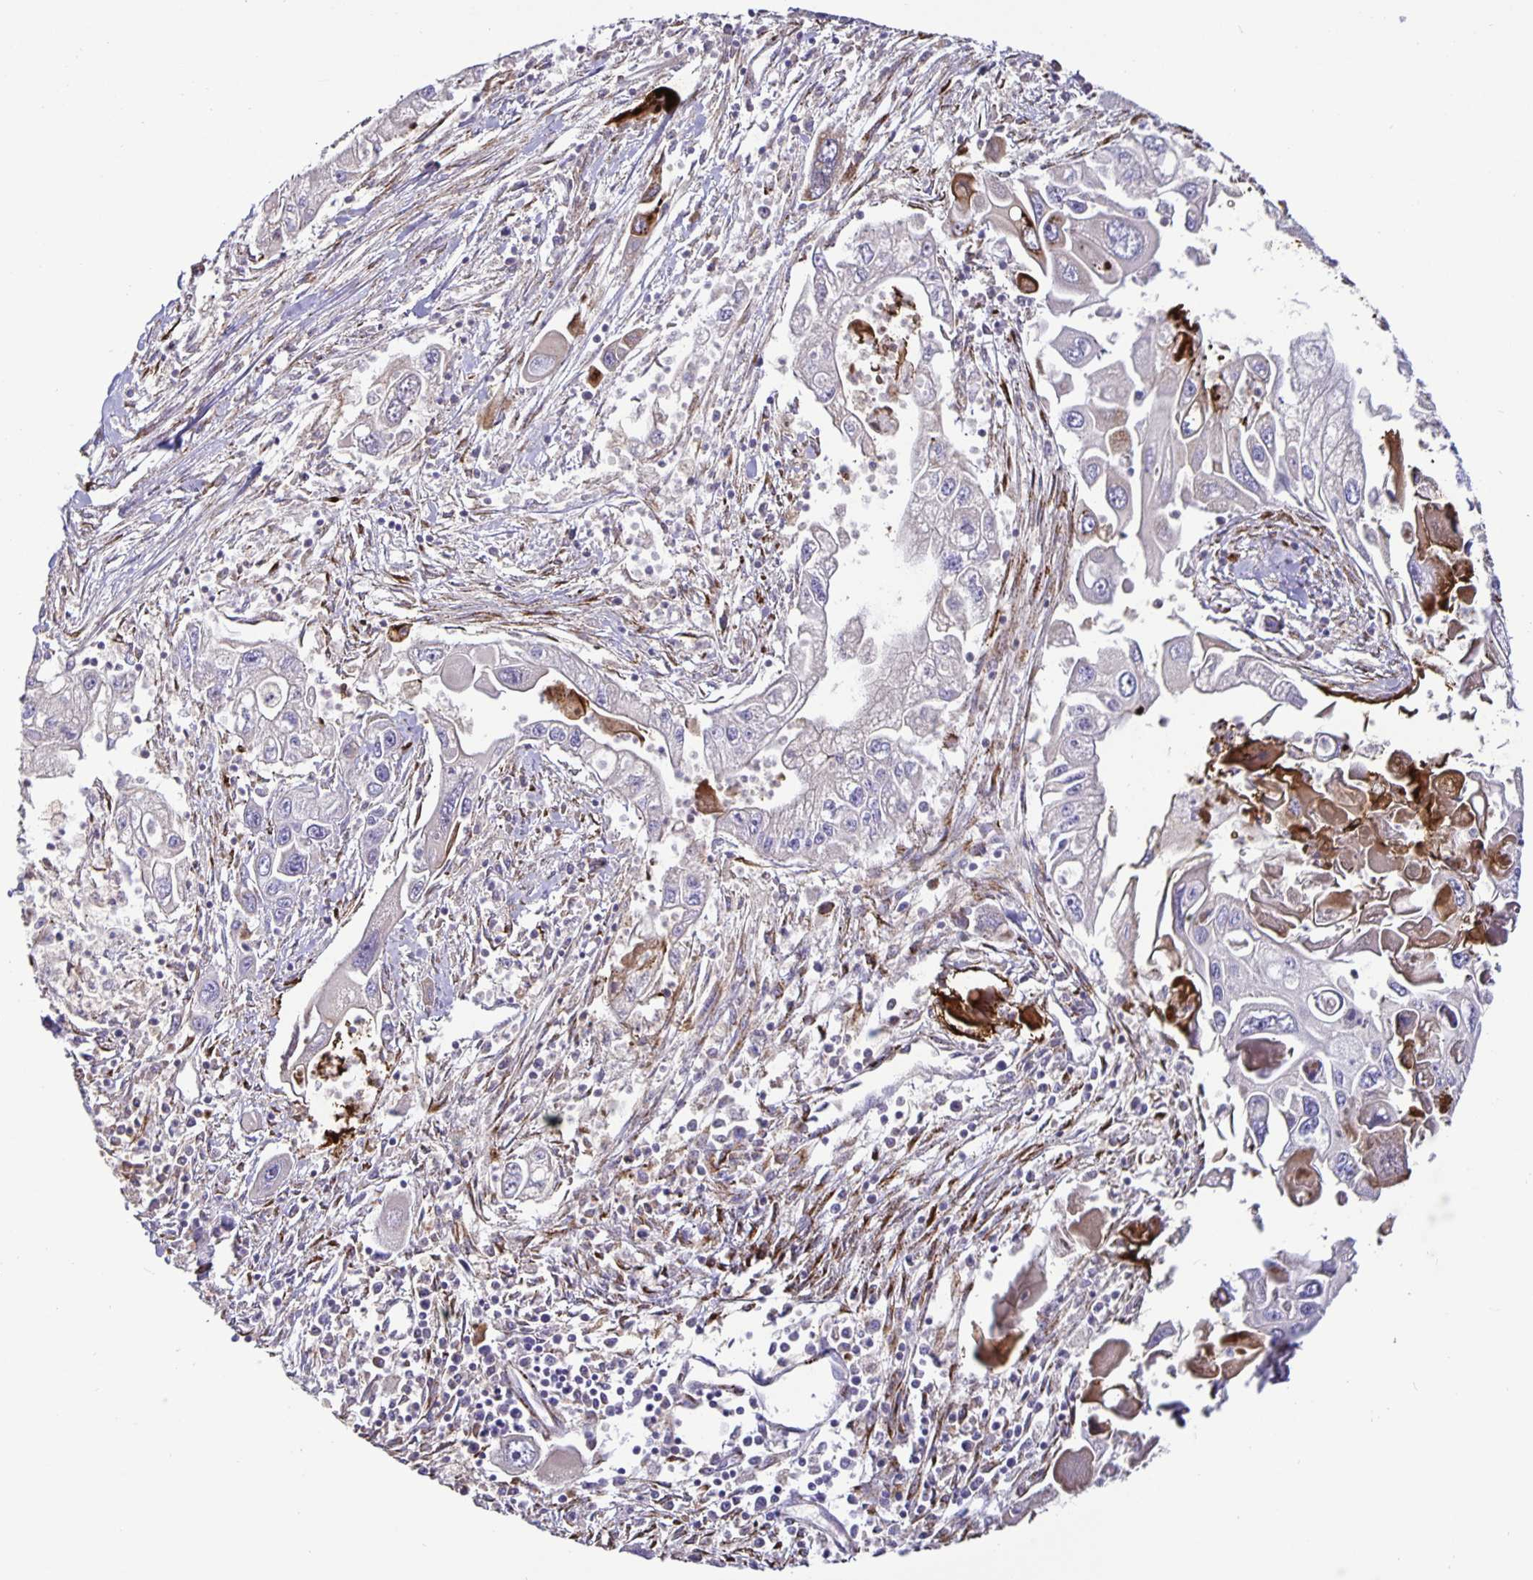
{"staining": {"intensity": "negative", "quantity": "none", "location": "none"}, "tissue": "pancreatic cancer", "cell_type": "Tumor cells", "image_type": "cancer", "snomed": [{"axis": "morphology", "description": "Adenocarcinoma, NOS"}, {"axis": "topography", "description": "Pancreas"}], "caption": "Tumor cells are negative for brown protein staining in adenocarcinoma (pancreatic).", "gene": "EML6", "patient": {"sex": "male", "age": 70}}